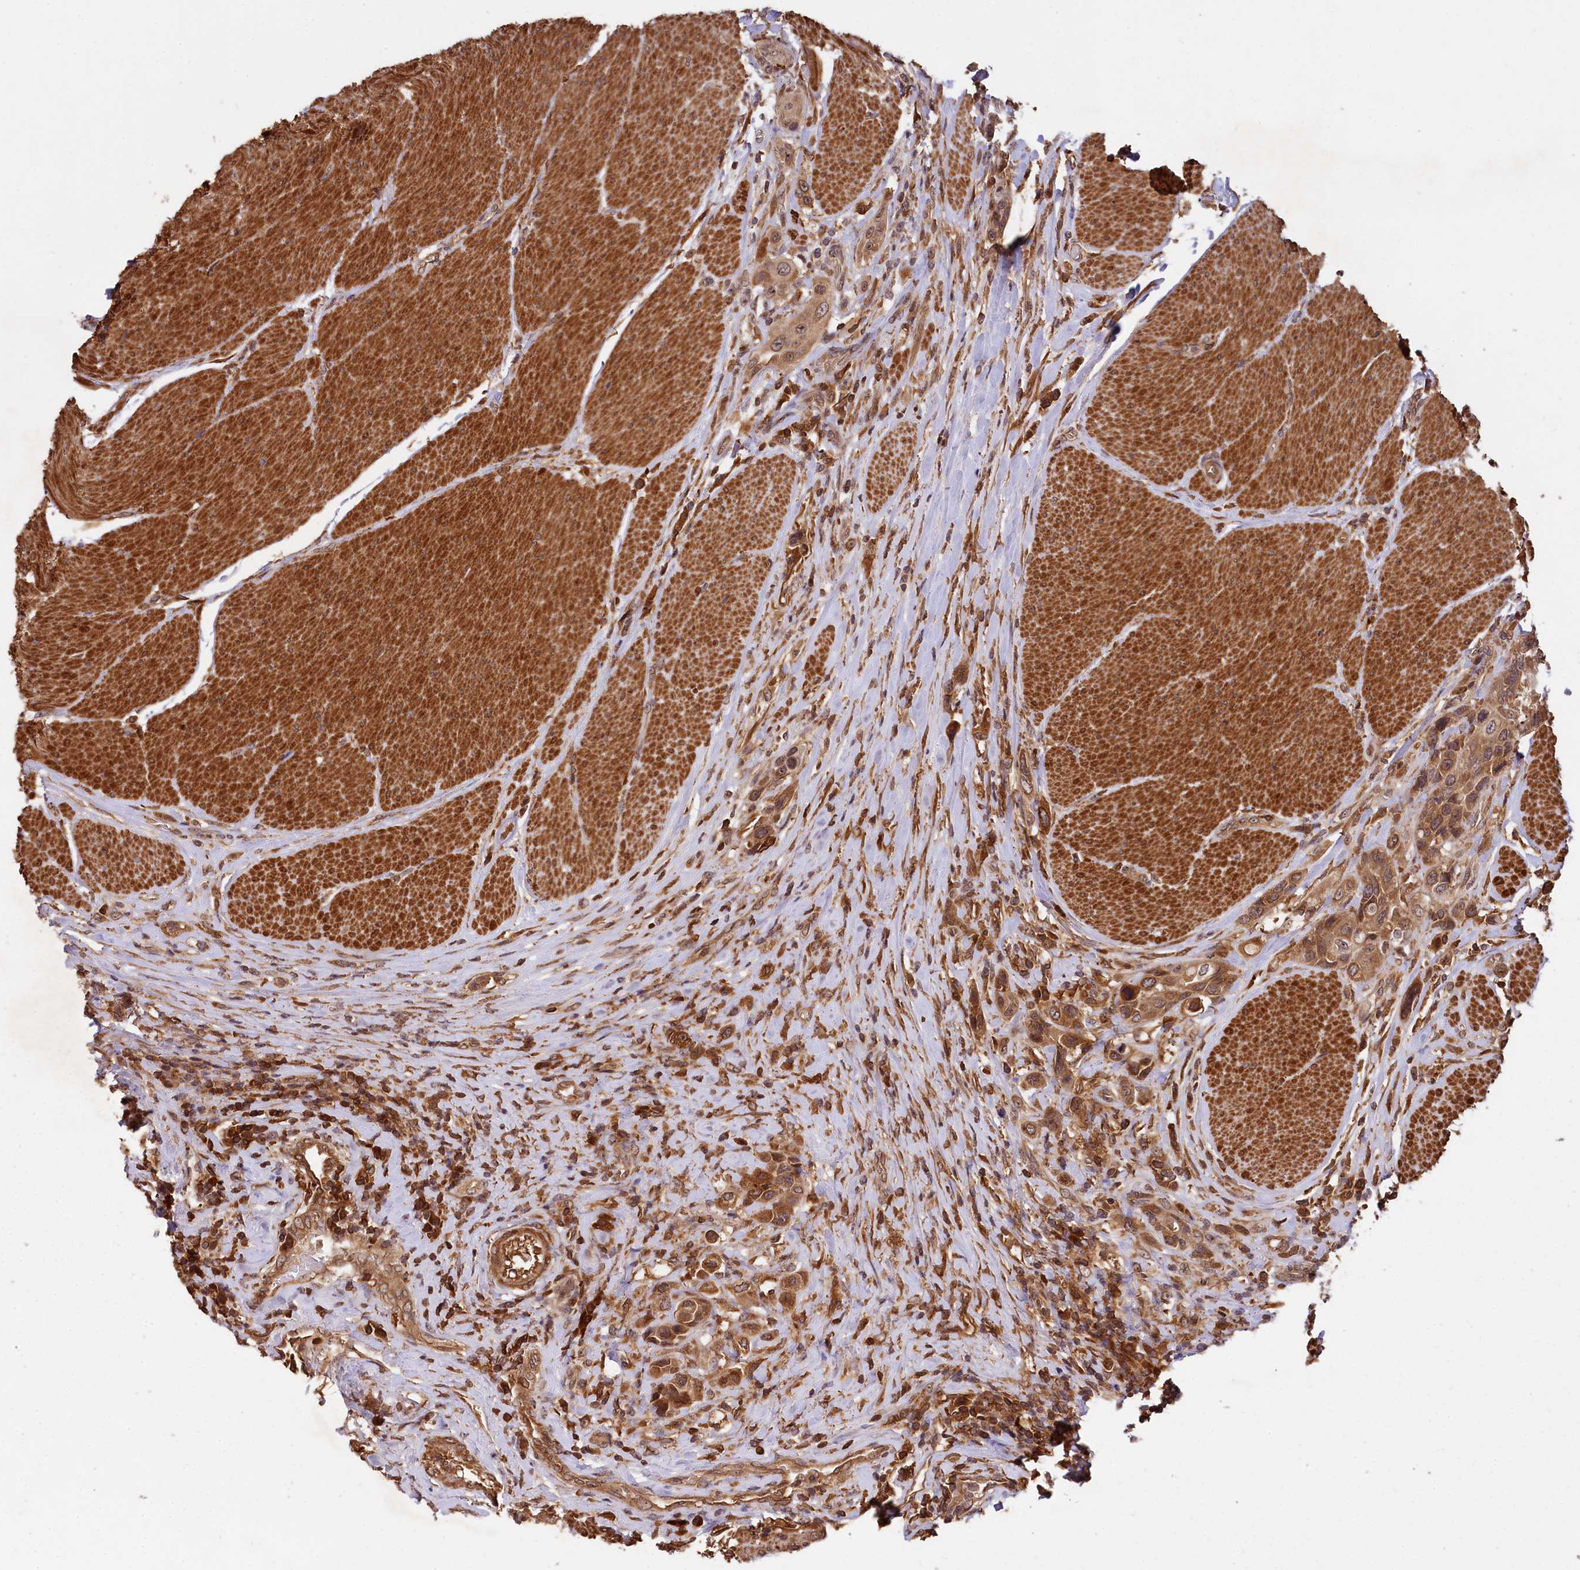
{"staining": {"intensity": "moderate", "quantity": ">75%", "location": "cytoplasmic/membranous"}, "tissue": "urothelial cancer", "cell_type": "Tumor cells", "image_type": "cancer", "snomed": [{"axis": "morphology", "description": "Urothelial carcinoma, High grade"}, {"axis": "topography", "description": "Urinary bladder"}], "caption": "Immunohistochemical staining of urothelial carcinoma (high-grade) reveals medium levels of moderate cytoplasmic/membranous protein expression in about >75% of tumor cells.", "gene": "MCF2L2", "patient": {"sex": "male", "age": 50}}